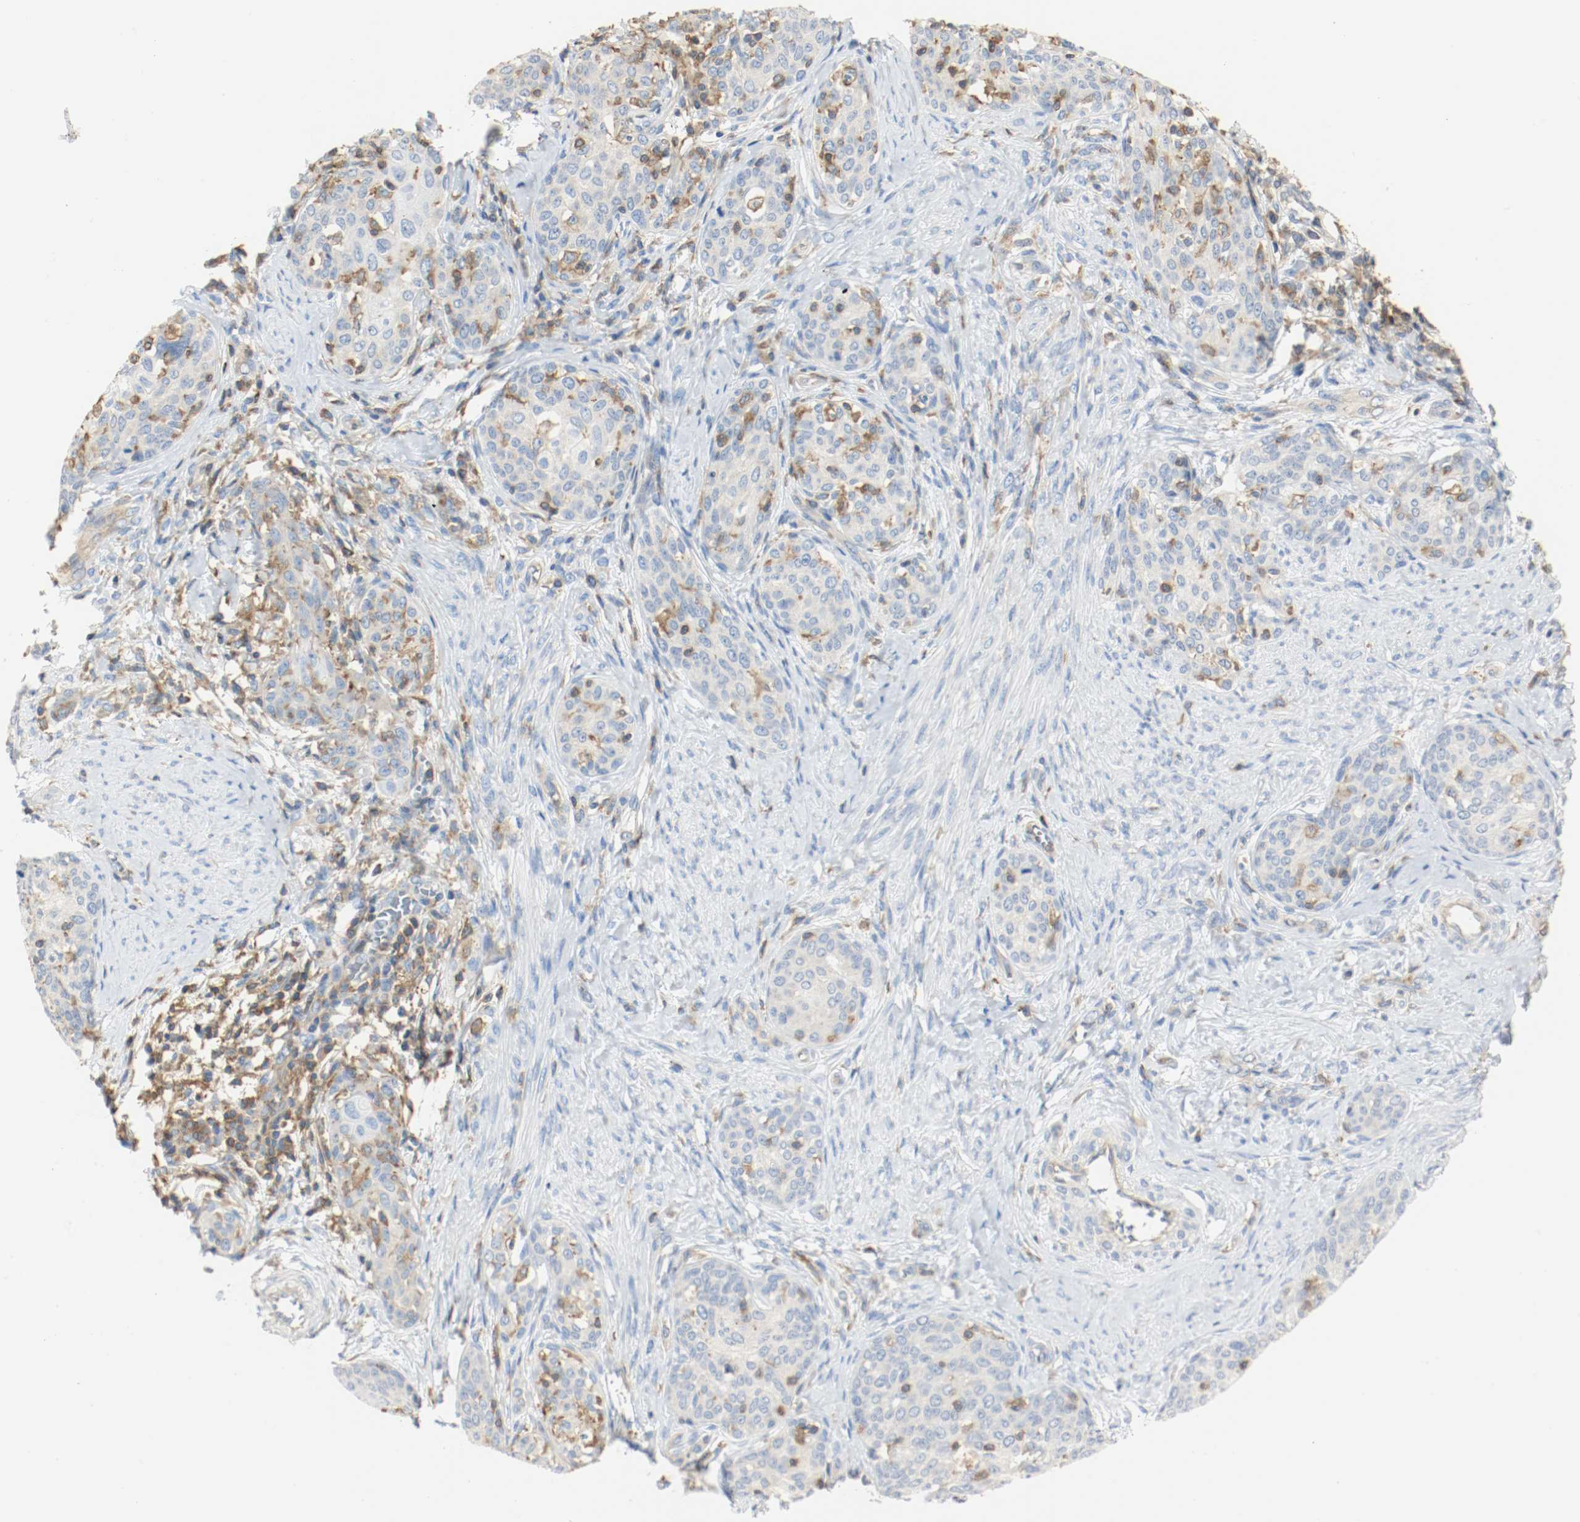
{"staining": {"intensity": "weak", "quantity": "25%-75%", "location": "cytoplasmic/membranous"}, "tissue": "cervical cancer", "cell_type": "Tumor cells", "image_type": "cancer", "snomed": [{"axis": "morphology", "description": "Squamous cell carcinoma, NOS"}, {"axis": "morphology", "description": "Adenocarcinoma, NOS"}, {"axis": "topography", "description": "Cervix"}], "caption": "An immunohistochemistry (IHC) histopathology image of tumor tissue is shown. Protein staining in brown shows weak cytoplasmic/membranous positivity in cervical squamous cell carcinoma within tumor cells. Nuclei are stained in blue.", "gene": "ARPC1B", "patient": {"sex": "female", "age": 52}}